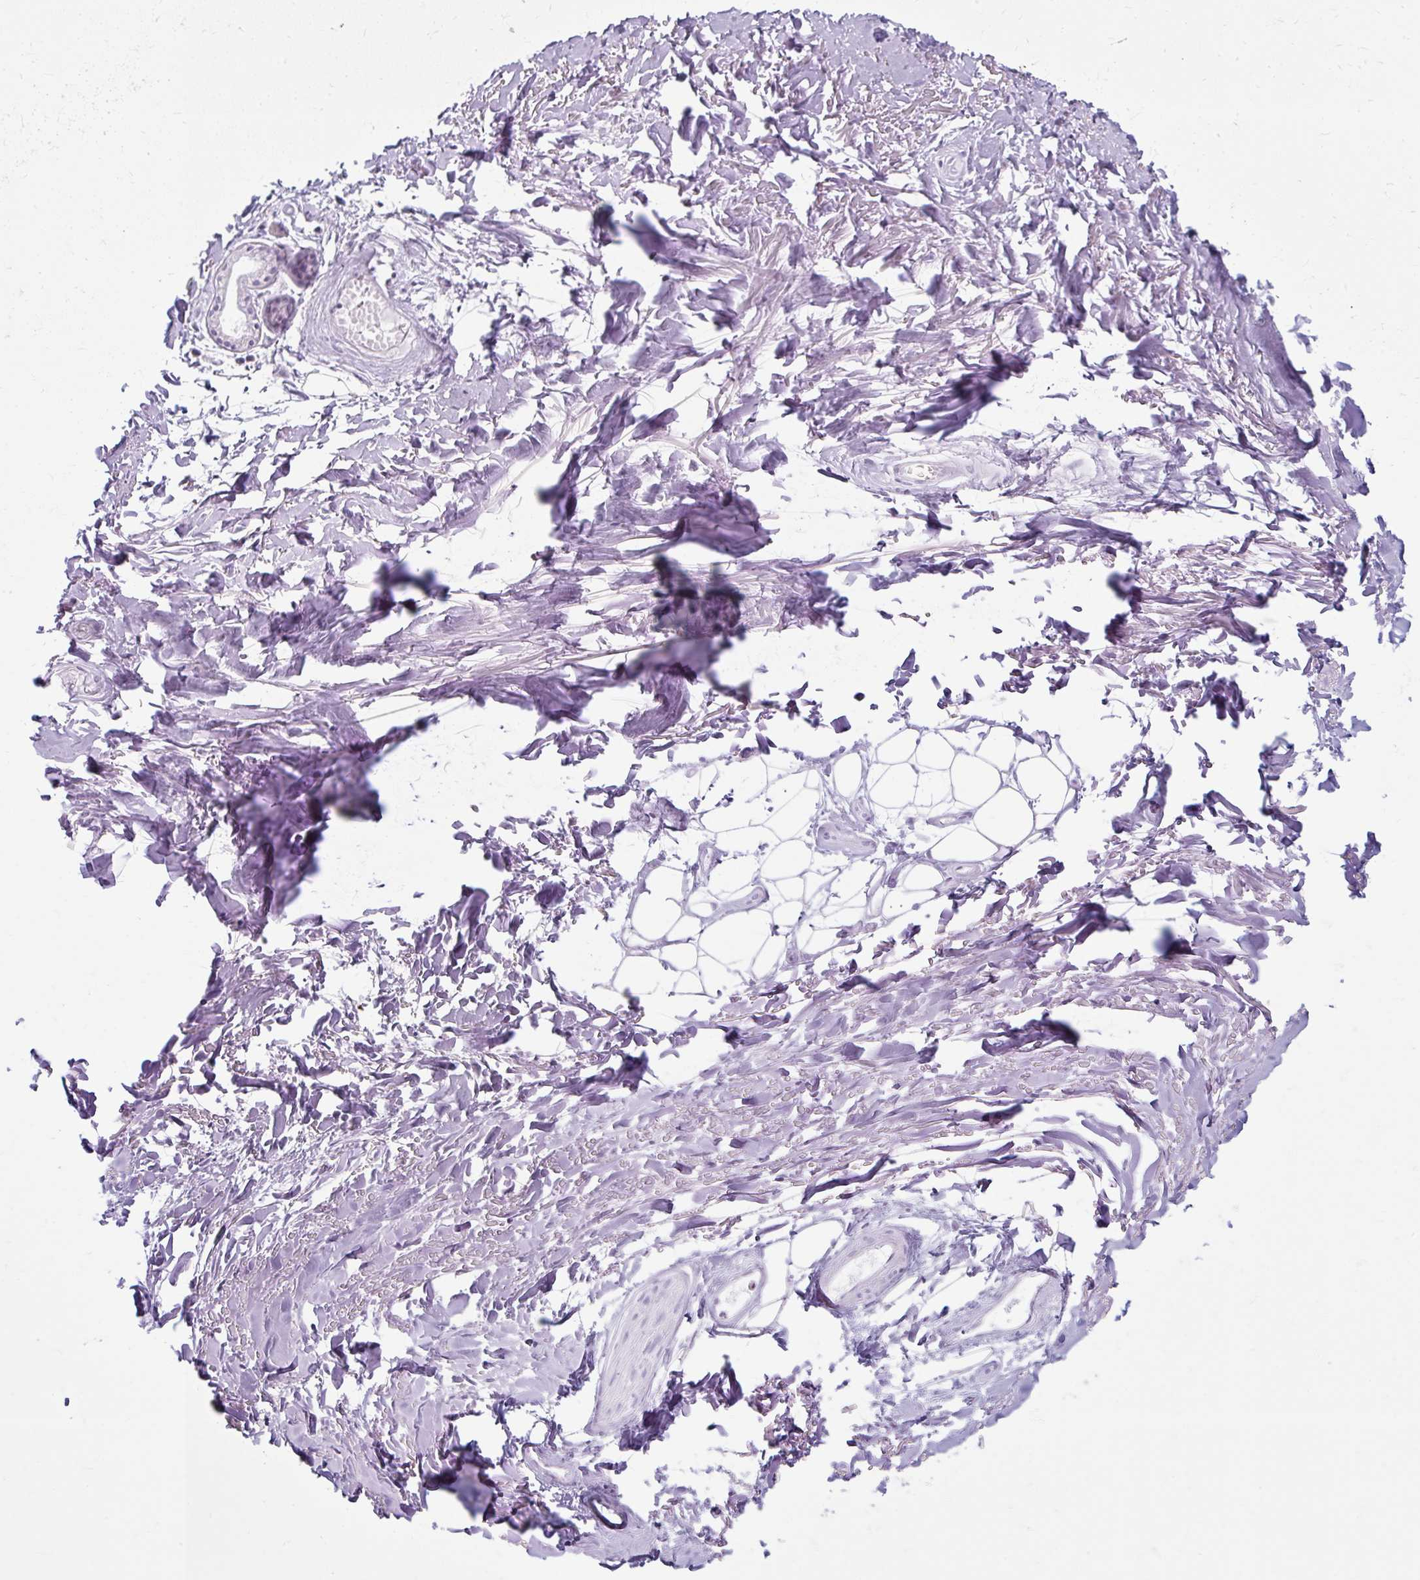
{"staining": {"intensity": "moderate", "quantity": "<25%", "location": "cytoplasmic/membranous"}, "tissue": "adipose tissue", "cell_type": "Adipocytes", "image_type": "normal", "snomed": [{"axis": "morphology", "description": "Normal tissue, NOS"}, {"axis": "topography", "description": "Cartilage tissue"}], "caption": "Adipocytes display moderate cytoplasmic/membranous positivity in approximately <25% of cells in normal adipose tissue. The staining was performed using DAB to visualize the protein expression in brown, while the nuclei were stained in blue with hematoxylin (Magnification: 20x).", "gene": "ZNF555", "patient": {"sex": "male", "age": 57}}